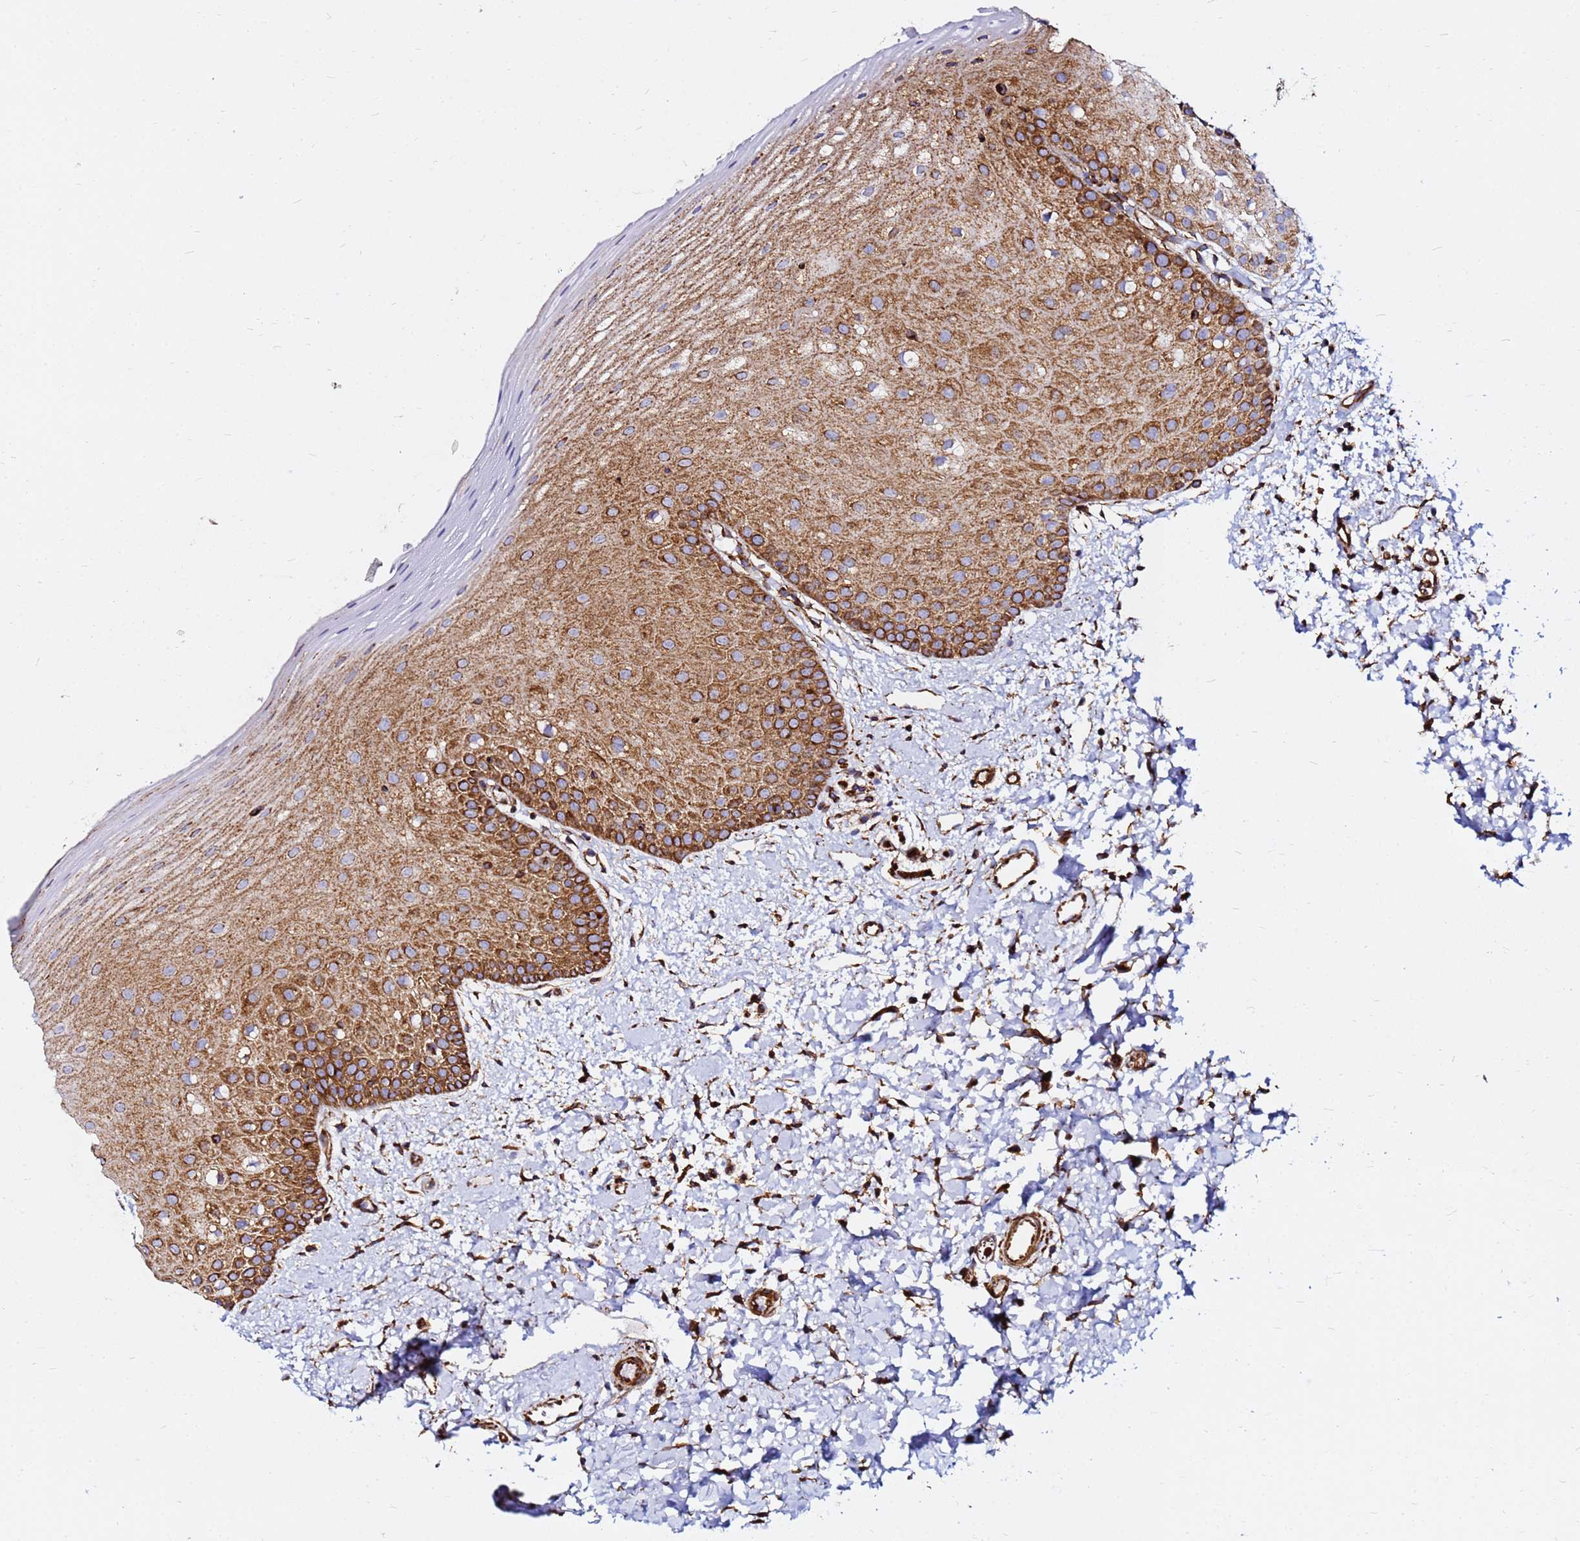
{"staining": {"intensity": "strong", "quantity": "25%-75%", "location": "cytoplasmic/membranous"}, "tissue": "oral mucosa", "cell_type": "Squamous epithelial cells", "image_type": "normal", "snomed": [{"axis": "morphology", "description": "Normal tissue, NOS"}, {"axis": "topography", "description": "Oral tissue"}], "caption": "The image exhibits staining of unremarkable oral mucosa, revealing strong cytoplasmic/membranous protein staining (brown color) within squamous epithelial cells.", "gene": "TUBA8", "patient": {"sex": "female", "age": 67}}